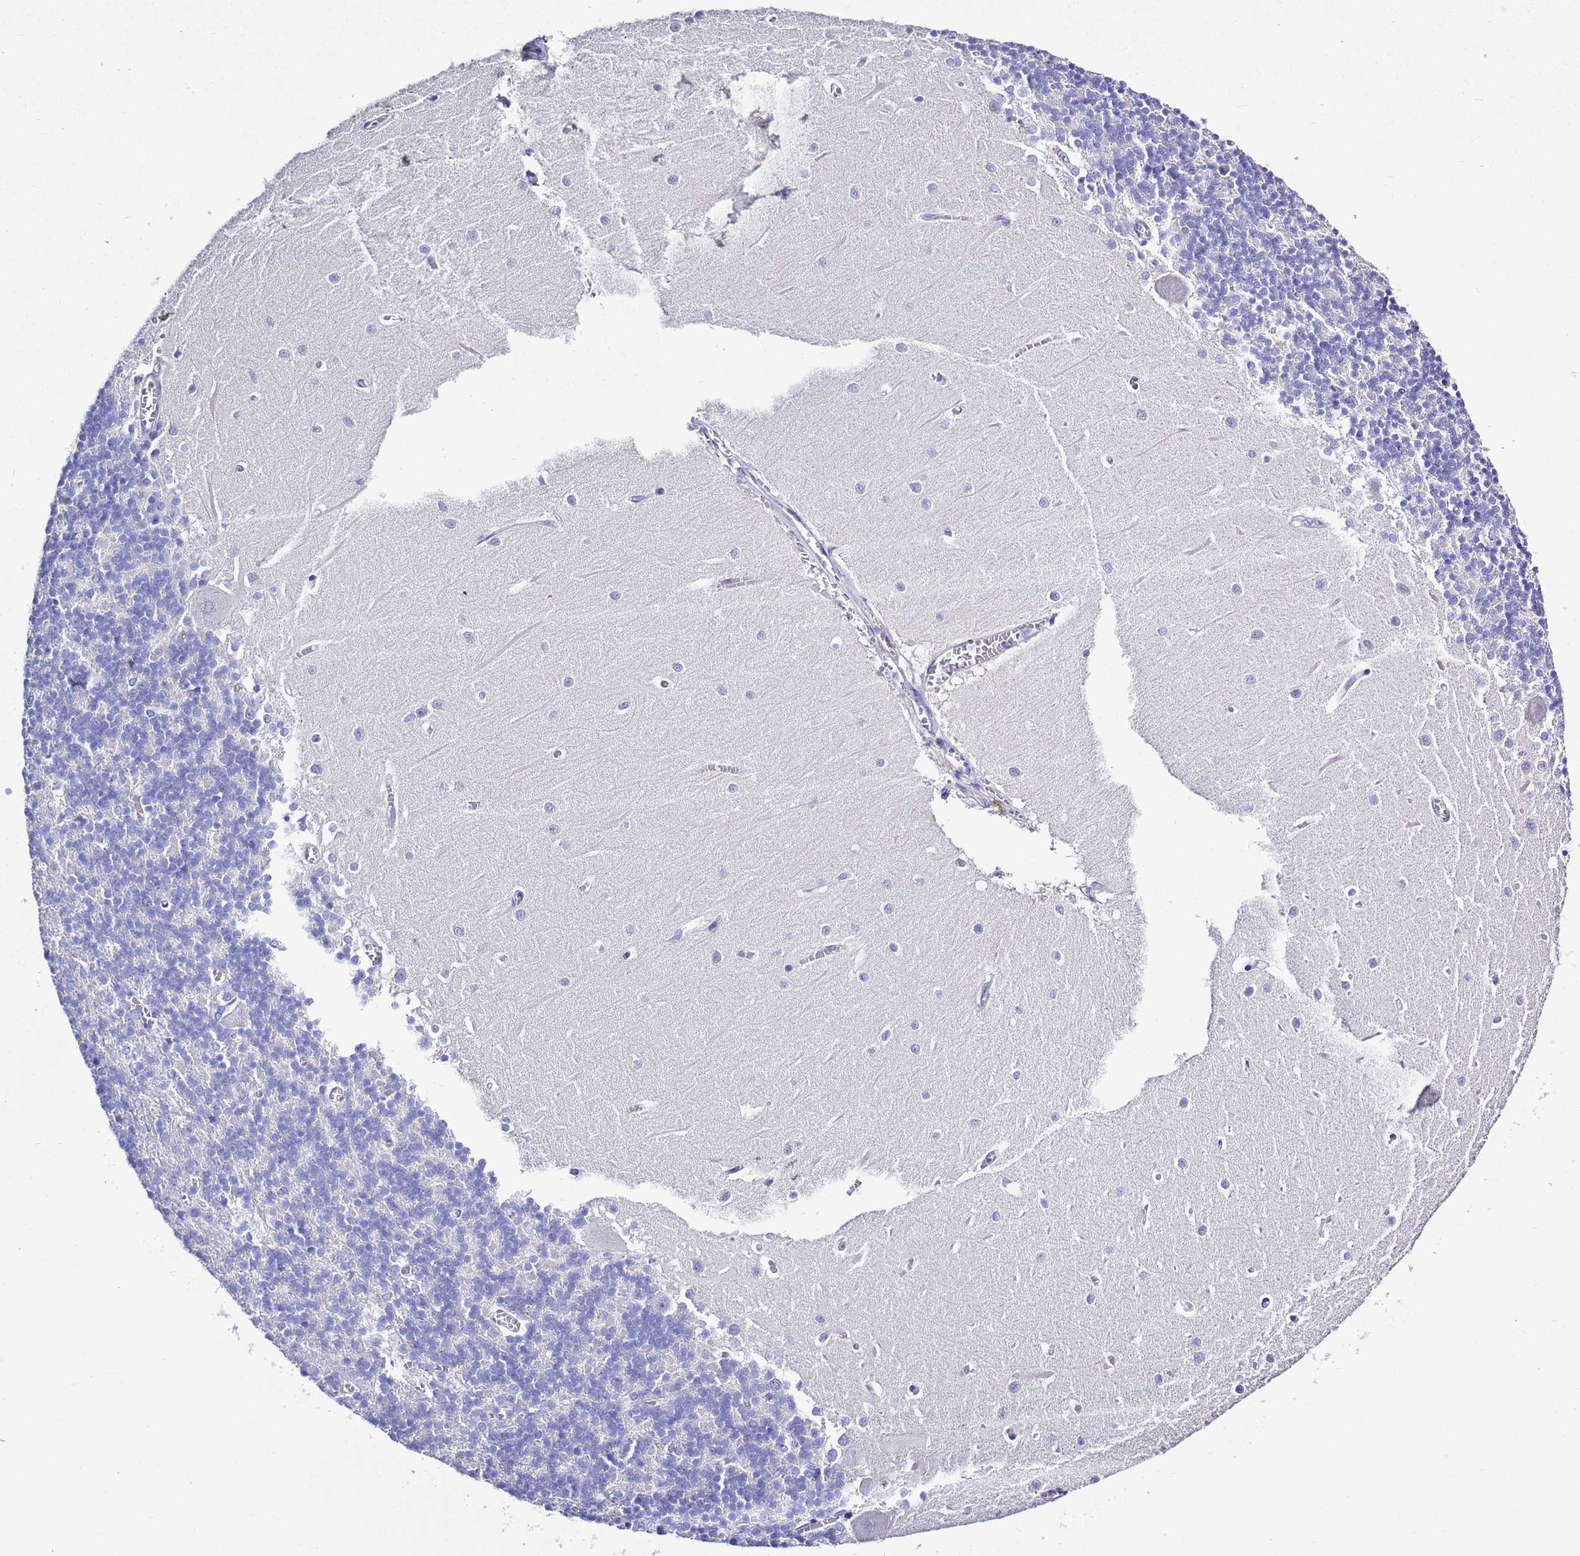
{"staining": {"intensity": "negative", "quantity": "none", "location": "none"}, "tissue": "cerebellum", "cell_type": "Cells in granular layer", "image_type": "normal", "snomed": [{"axis": "morphology", "description": "Normal tissue, NOS"}, {"axis": "topography", "description": "Cerebellum"}], "caption": "Immunohistochemistry (IHC) histopathology image of unremarkable cerebellum stained for a protein (brown), which demonstrates no staining in cells in granular layer.", "gene": "MTMR2", "patient": {"sex": "male", "age": 37}}